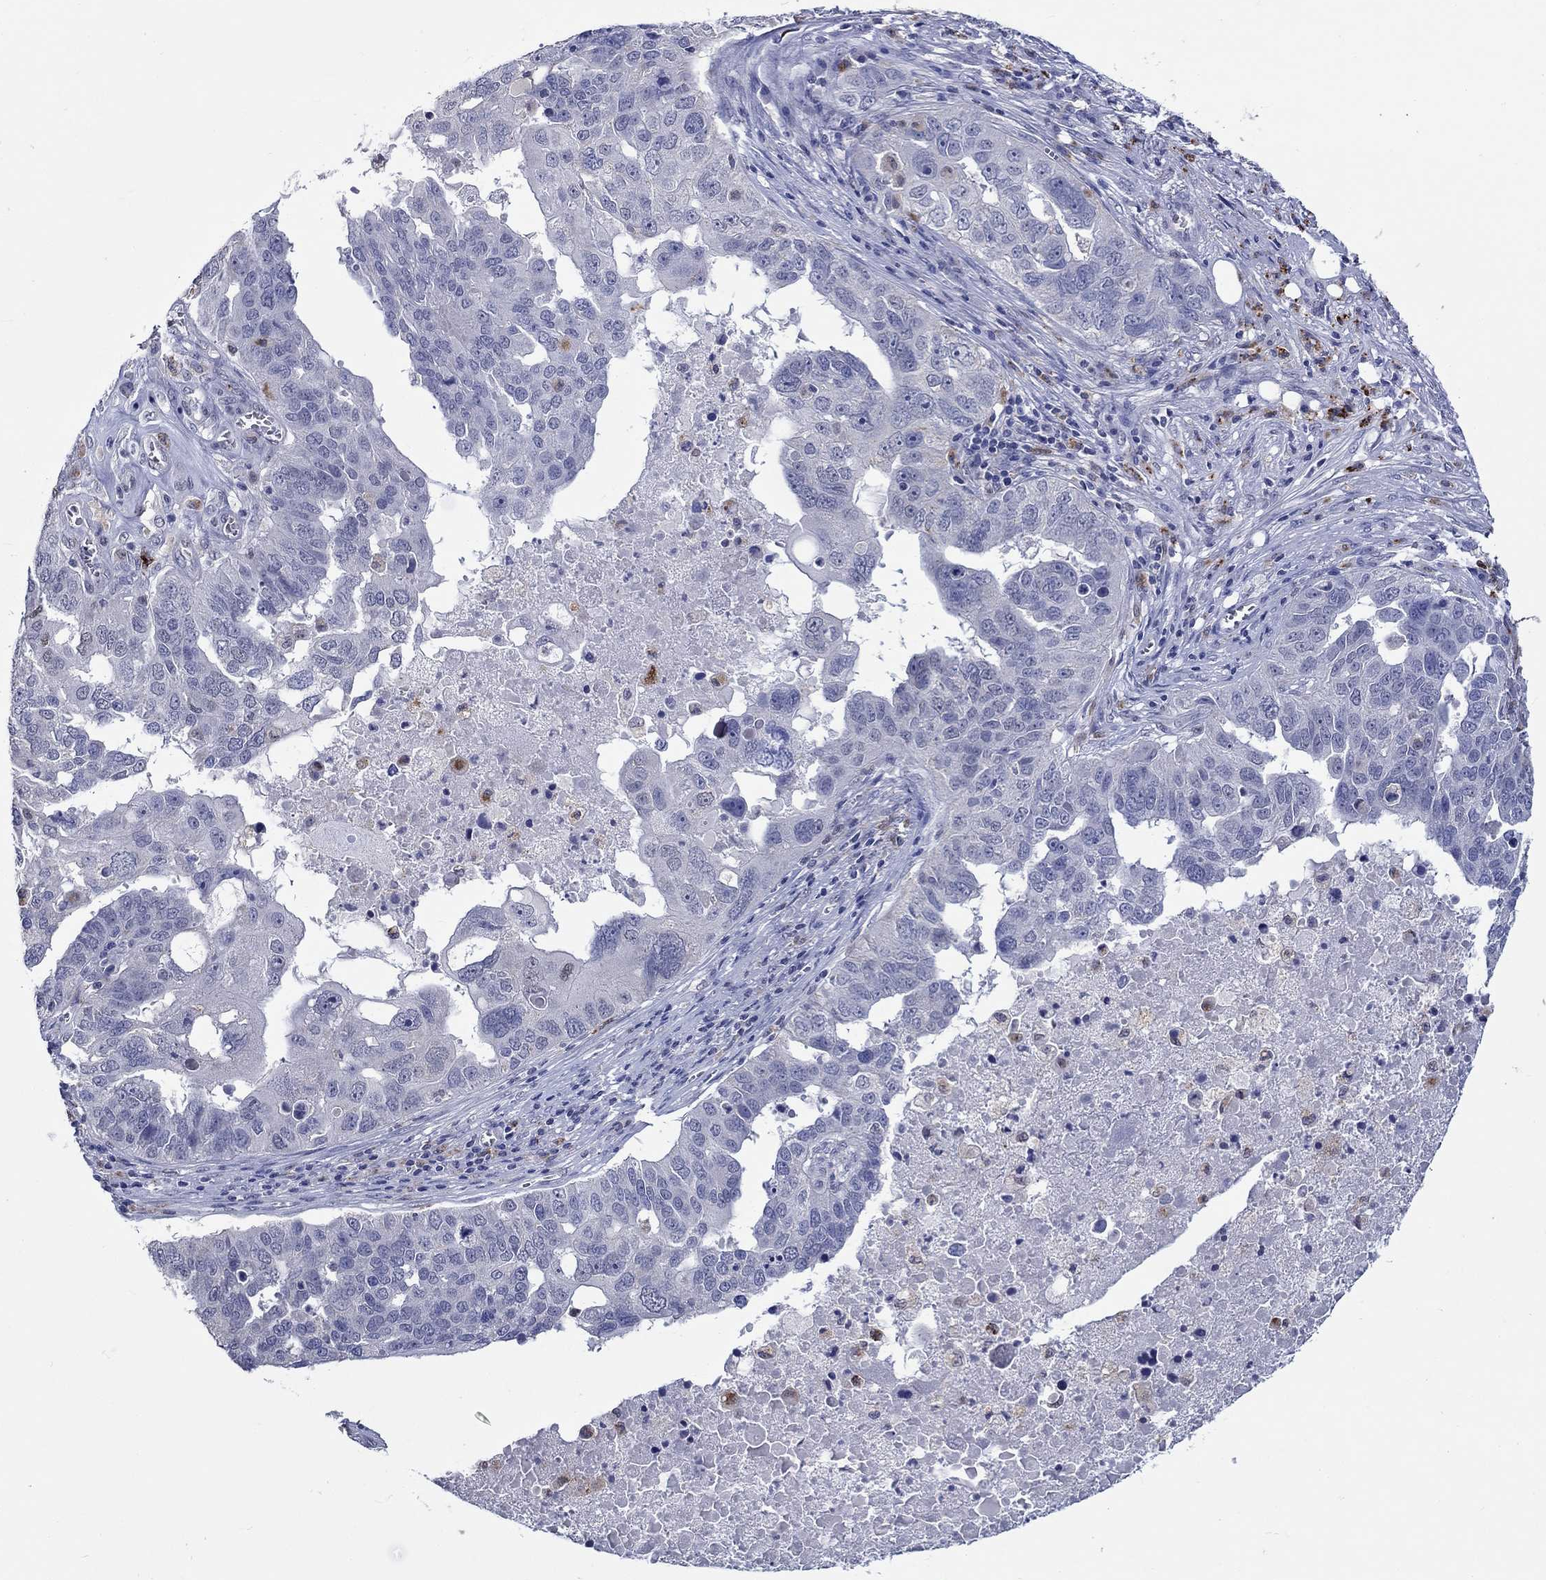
{"staining": {"intensity": "negative", "quantity": "none", "location": "none"}, "tissue": "ovarian cancer", "cell_type": "Tumor cells", "image_type": "cancer", "snomed": [{"axis": "morphology", "description": "Carcinoma, endometroid"}, {"axis": "topography", "description": "Soft tissue"}, {"axis": "topography", "description": "Ovary"}], "caption": "There is no significant expression in tumor cells of ovarian cancer (endometroid carcinoma).", "gene": "GATA2", "patient": {"sex": "female", "age": 52}}